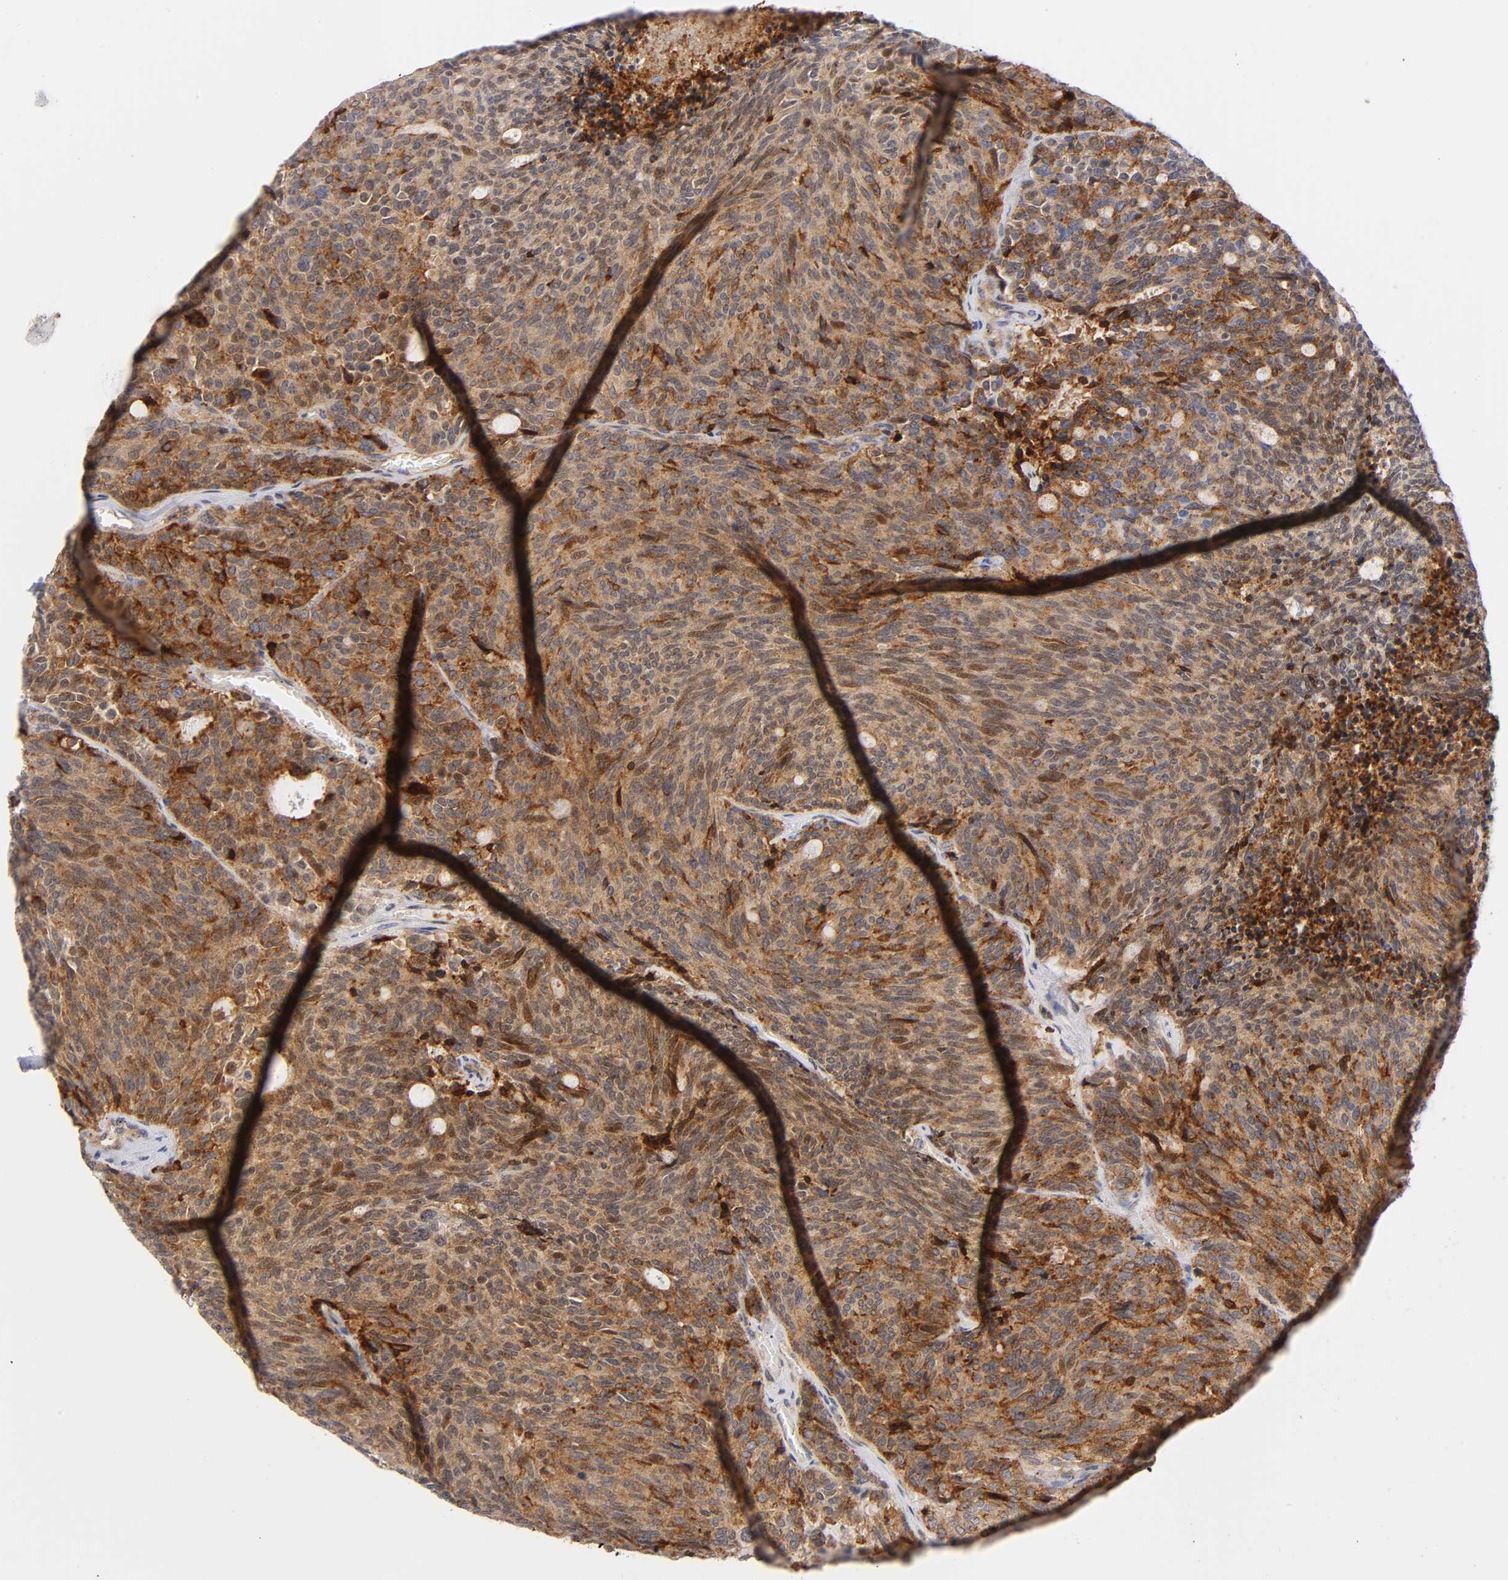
{"staining": {"intensity": "moderate", "quantity": ">75%", "location": "cytoplasmic/membranous,nuclear"}, "tissue": "carcinoid", "cell_type": "Tumor cells", "image_type": "cancer", "snomed": [{"axis": "morphology", "description": "Carcinoid, malignant, NOS"}, {"axis": "topography", "description": "Pancreas"}], "caption": "This photomicrograph reveals IHC staining of human carcinoid, with medium moderate cytoplasmic/membranous and nuclear positivity in approximately >75% of tumor cells.", "gene": "ANXA7", "patient": {"sex": "female", "age": 54}}